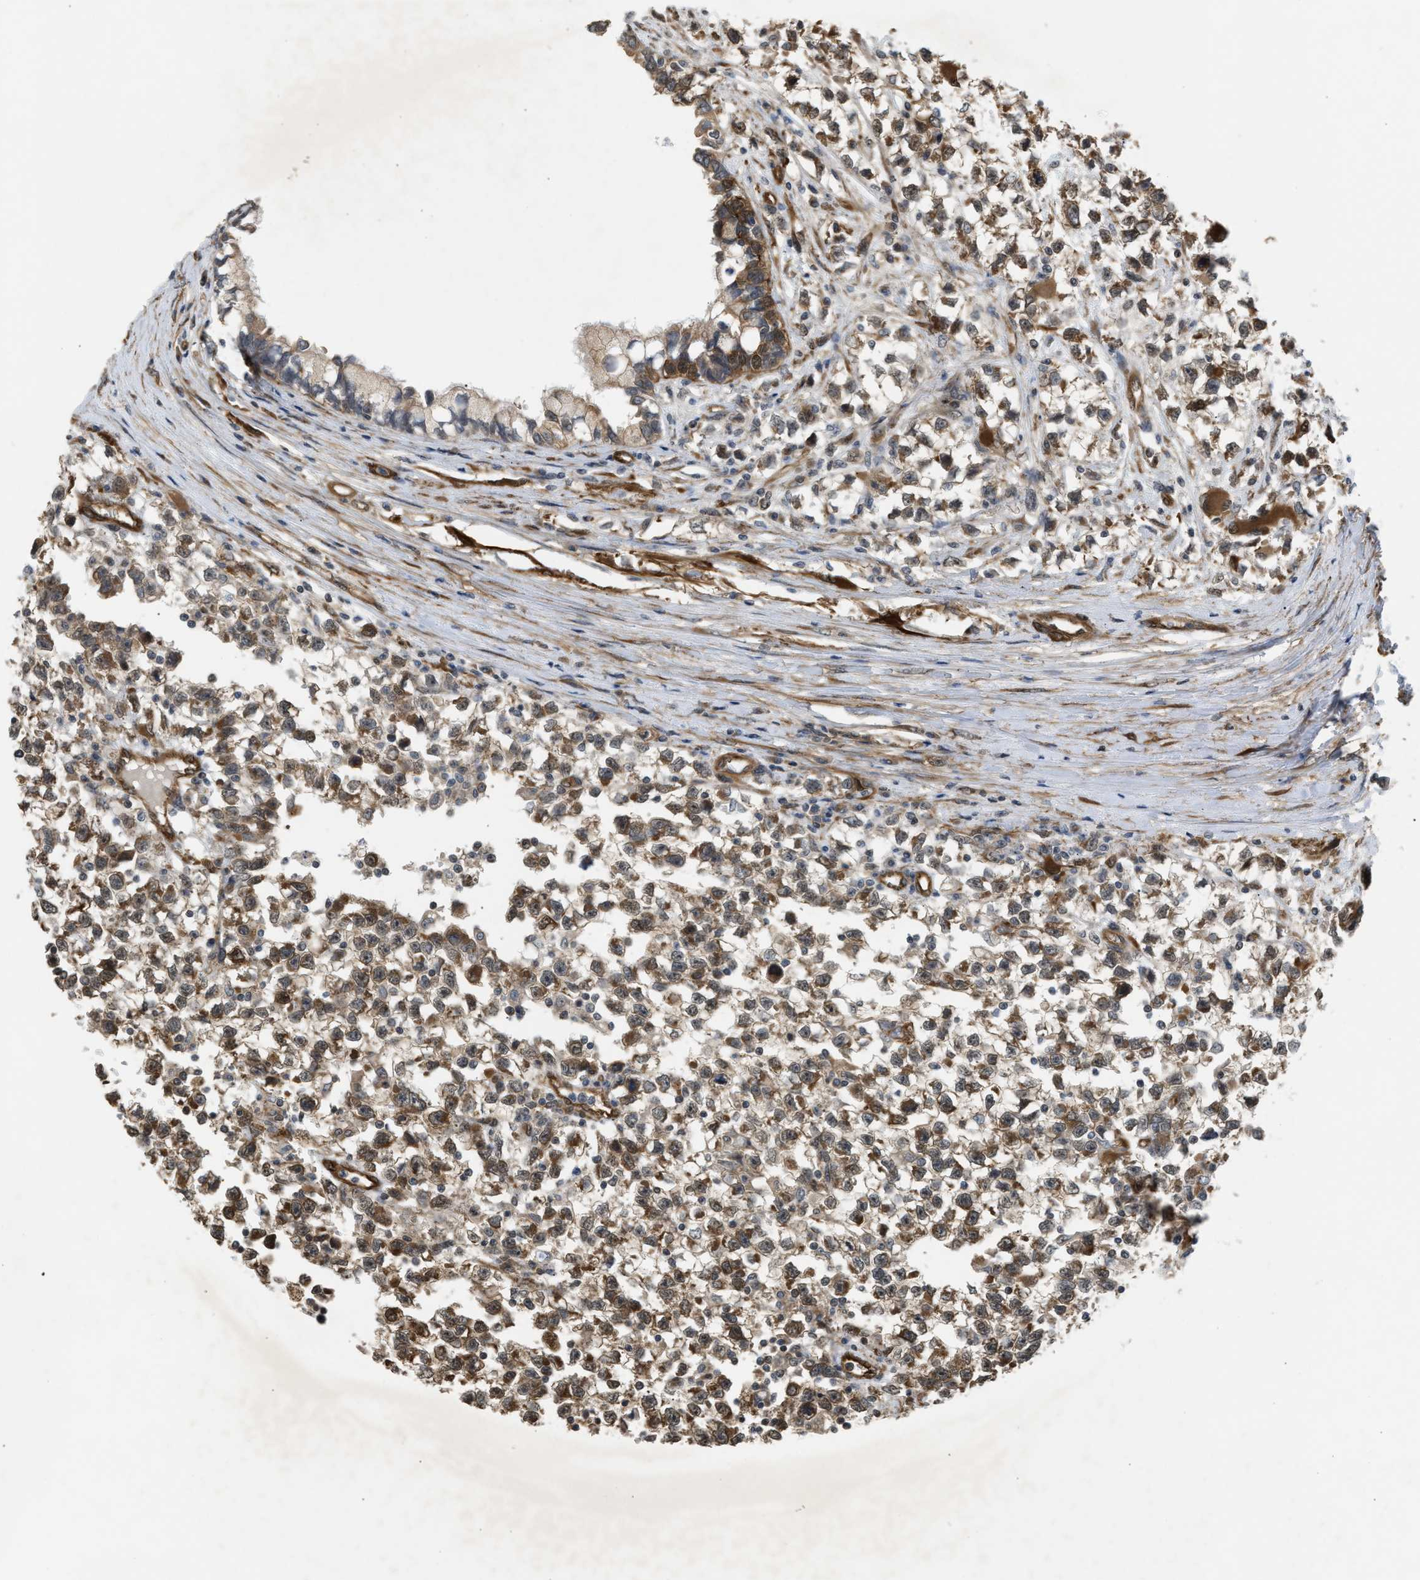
{"staining": {"intensity": "weak", "quantity": ">75%", "location": "cytoplasmic/membranous"}, "tissue": "testis cancer", "cell_type": "Tumor cells", "image_type": "cancer", "snomed": [{"axis": "morphology", "description": "Seminoma, NOS"}, {"axis": "morphology", "description": "Carcinoma, Embryonal, NOS"}, {"axis": "topography", "description": "Testis"}], "caption": "The micrograph exhibits a brown stain indicating the presence of a protein in the cytoplasmic/membranous of tumor cells in testis cancer (seminoma).", "gene": "BAG3", "patient": {"sex": "male", "age": 51}}